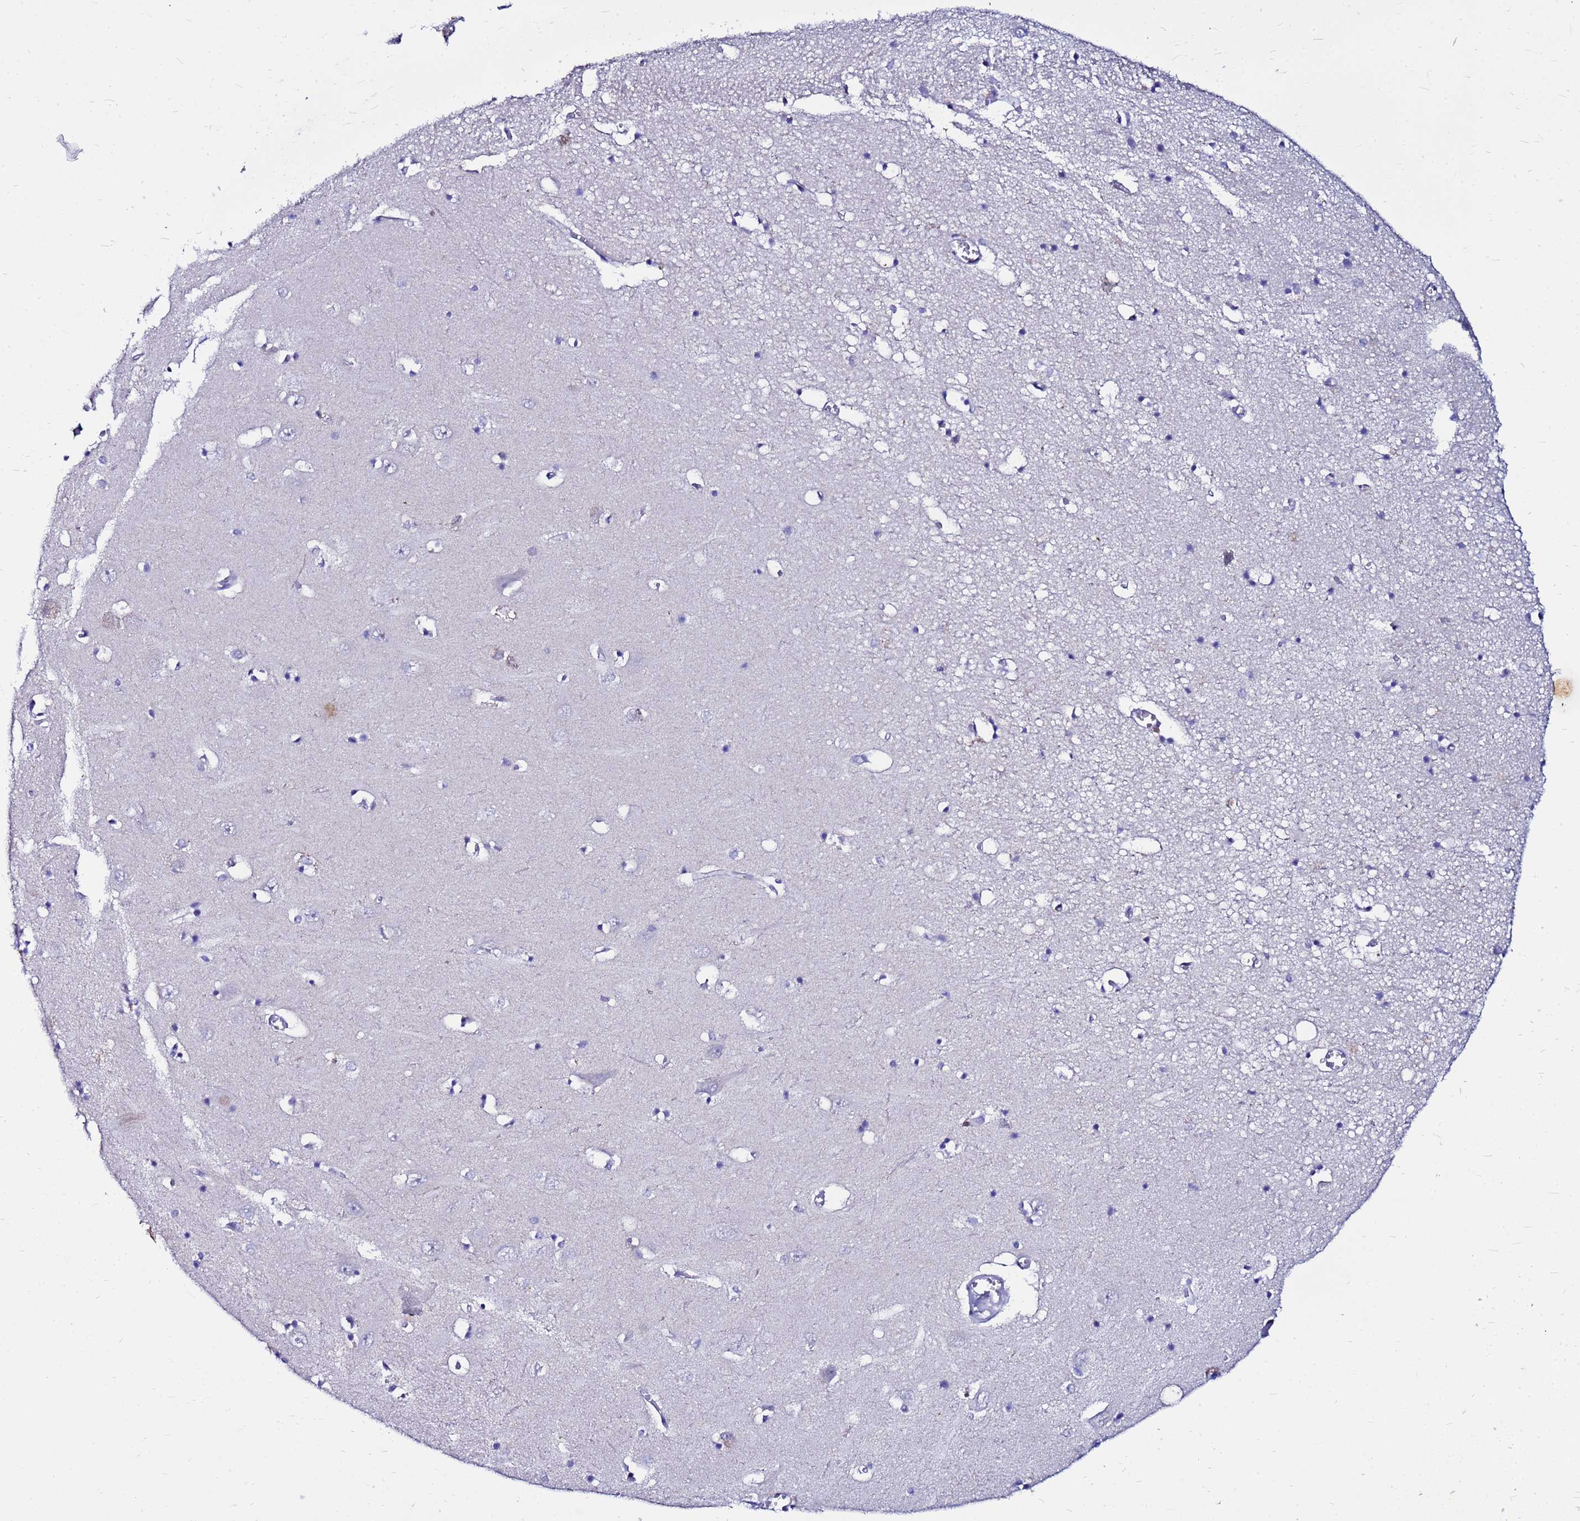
{"staining": {"intensity": "negative", "quantity": "none", "location": "none"}, "tissue": "hippocampus", "cell_type": "Glial cells", "image_type": "normal", "snomed": [{"axis": "morphology", "description": "Normal tissue, NOS"}, {"axis": "topography", "description": "Hippocampus"}], "caption": "An IHC image of normal hippocampus is shown. There is no staining in glial cells of hippocampus. (DAB (3,3'-diaminobenzidine) immunohistochemistry (IHC) with hematoxylin counter stain).", "gene": "PPP1R14C", "patient": {"sex": "male", "age": 70}}